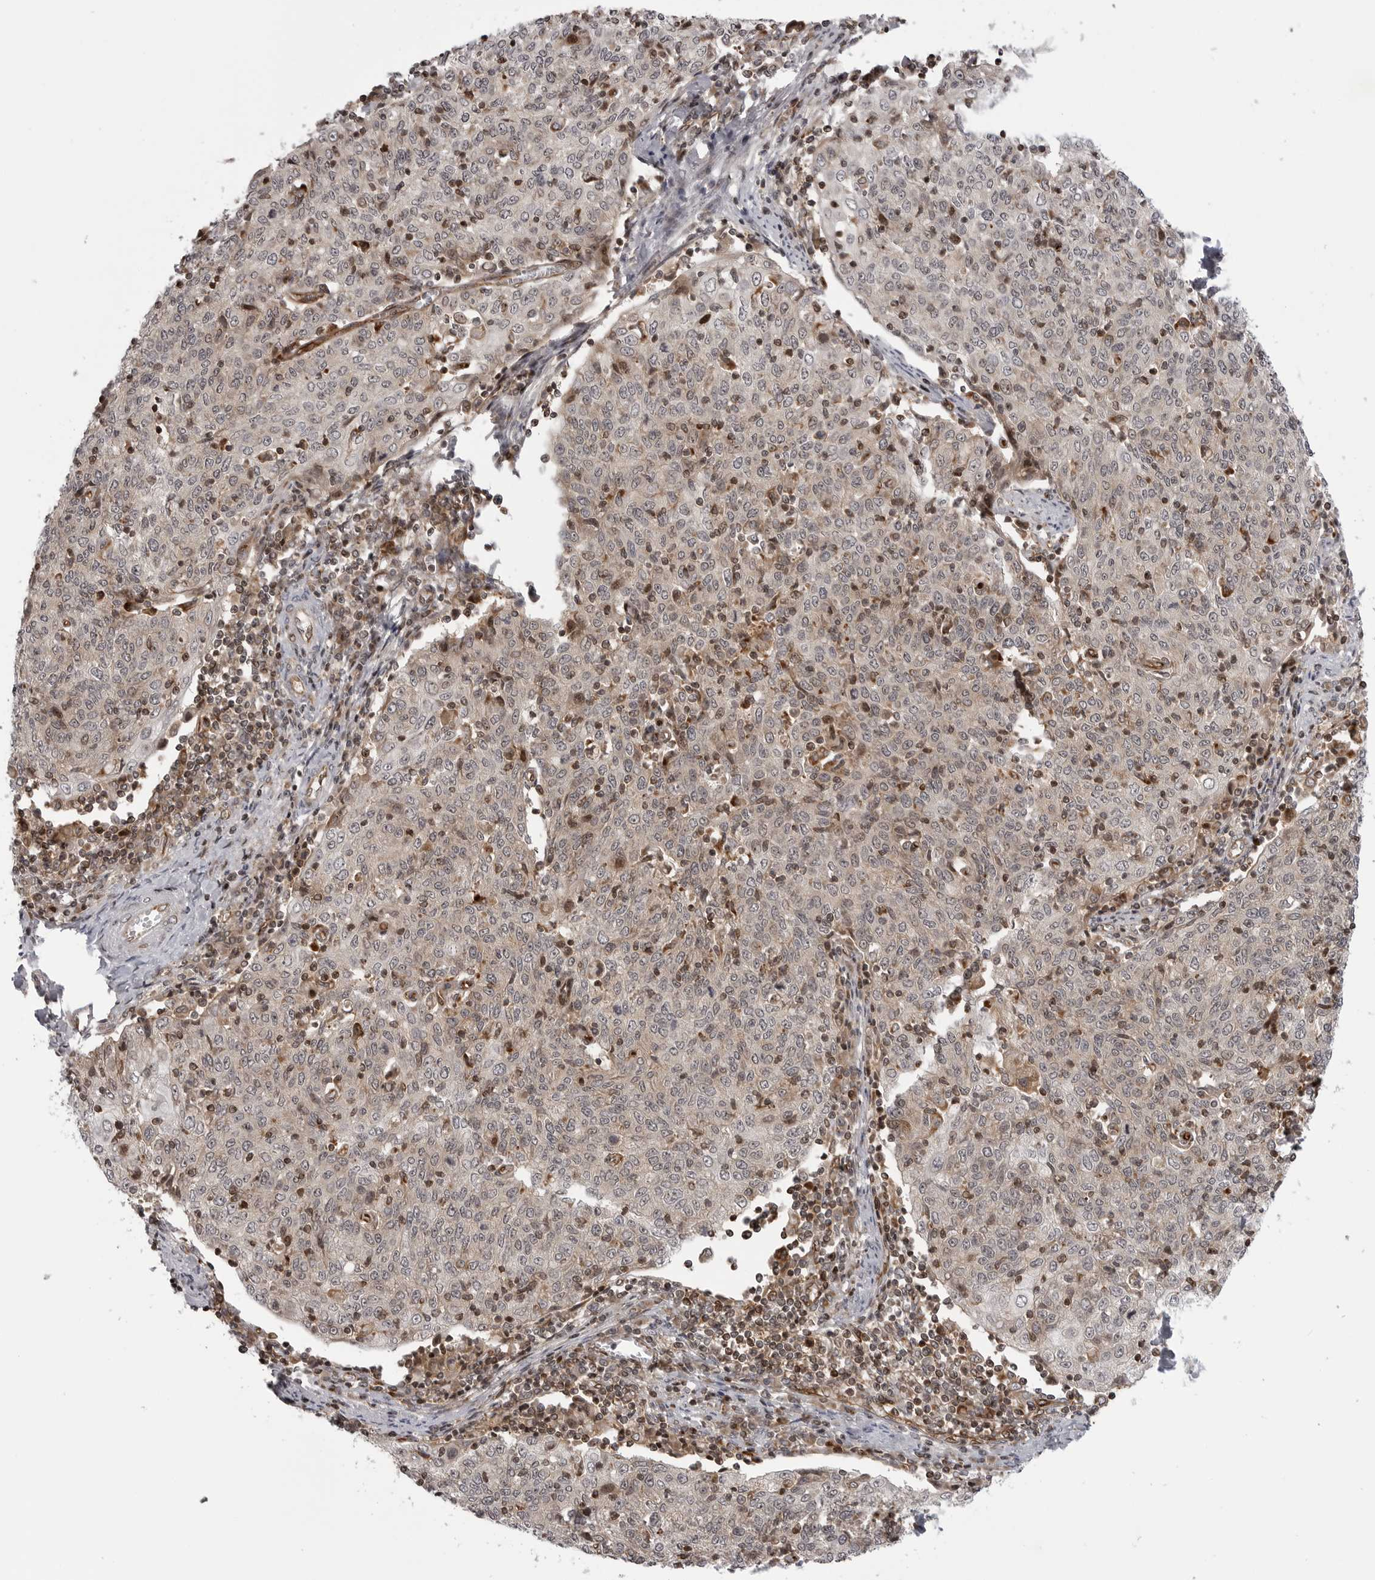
{"staining": {"intensity": "negative", "quantity": "none", "location": "none"}, "tissue": "cervical cancer", "cell_type": "Tumor cells", "image_type": "cancer", "snomed": [{"axis": "morphology", "description": "Squamous cell carcinoma, NOS"}, {"axis": "topography", "description": "Cervix"}], "caption": "A high-resolution micrograph shows immunohistochemistry staining of cervical squamous cell carcinoma, which exhibits no significant positivity in tumor cells.", "gene": "ABL1", "patient": {"sex": "female", "age": 48}}